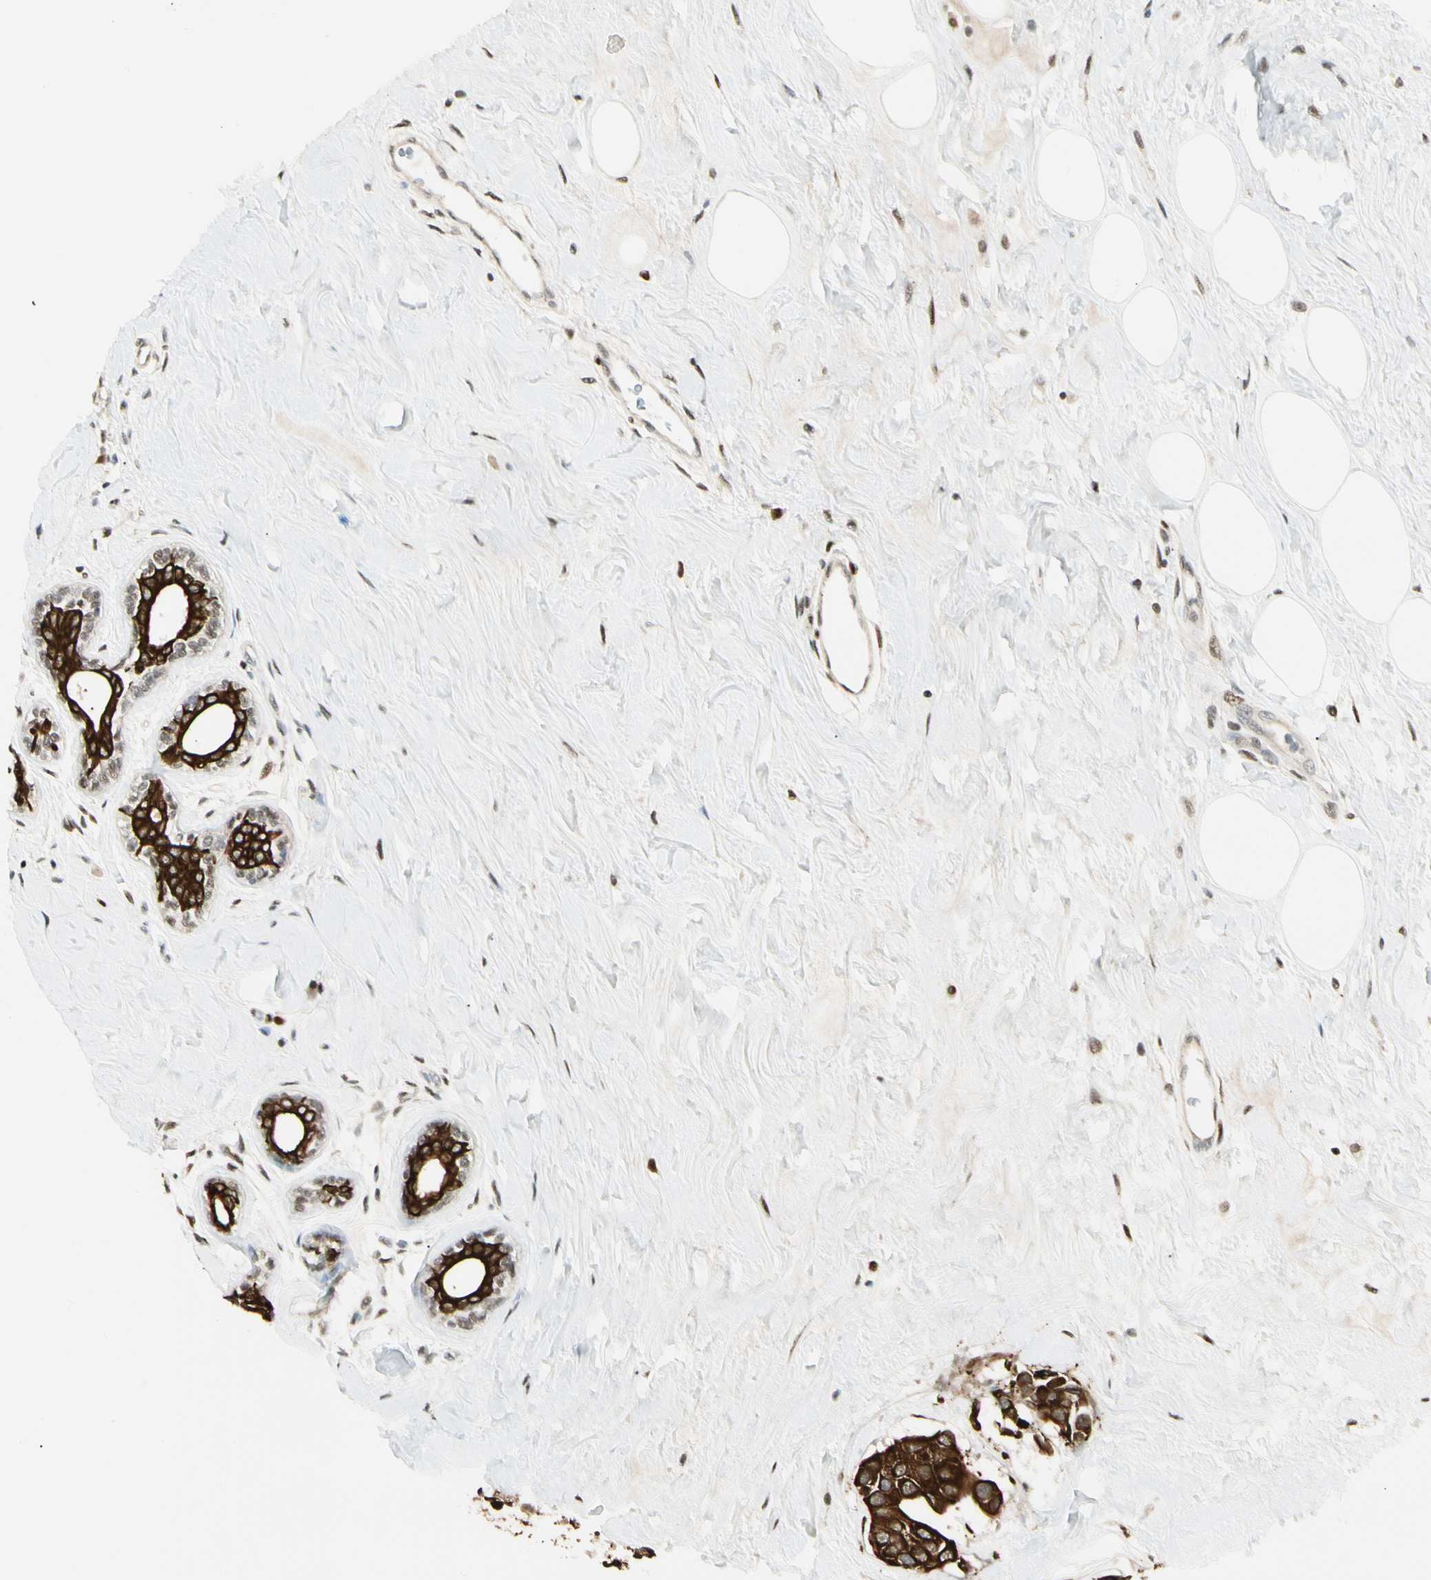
{"staining": {"intensity": "strong", "quantity": ">75%", "location": "cytoplasmic/membranous"}, "tissue": "breast cancer", "cell_type": "Tumor cells", "image_type": "cancer", "snomed": [{"axis": "morphology", "description": "Normal tissue, NOS"}, {"axis": "morphology", "description": "Duct carcinoma"}, {"axis": "topography", "description": "Breast"}], "caption": "This photomicrograph demonstrates breast infiltrating ductal carcinoma stained with immunohistochemistry to label a protein in brown. The cytoplasmic/membranous of tumor cells show strong positivity for the protein. Nuclei are counter-stained blue.", "gene": "ATXN1", "patient": {"sex": "female", "age": 39}}